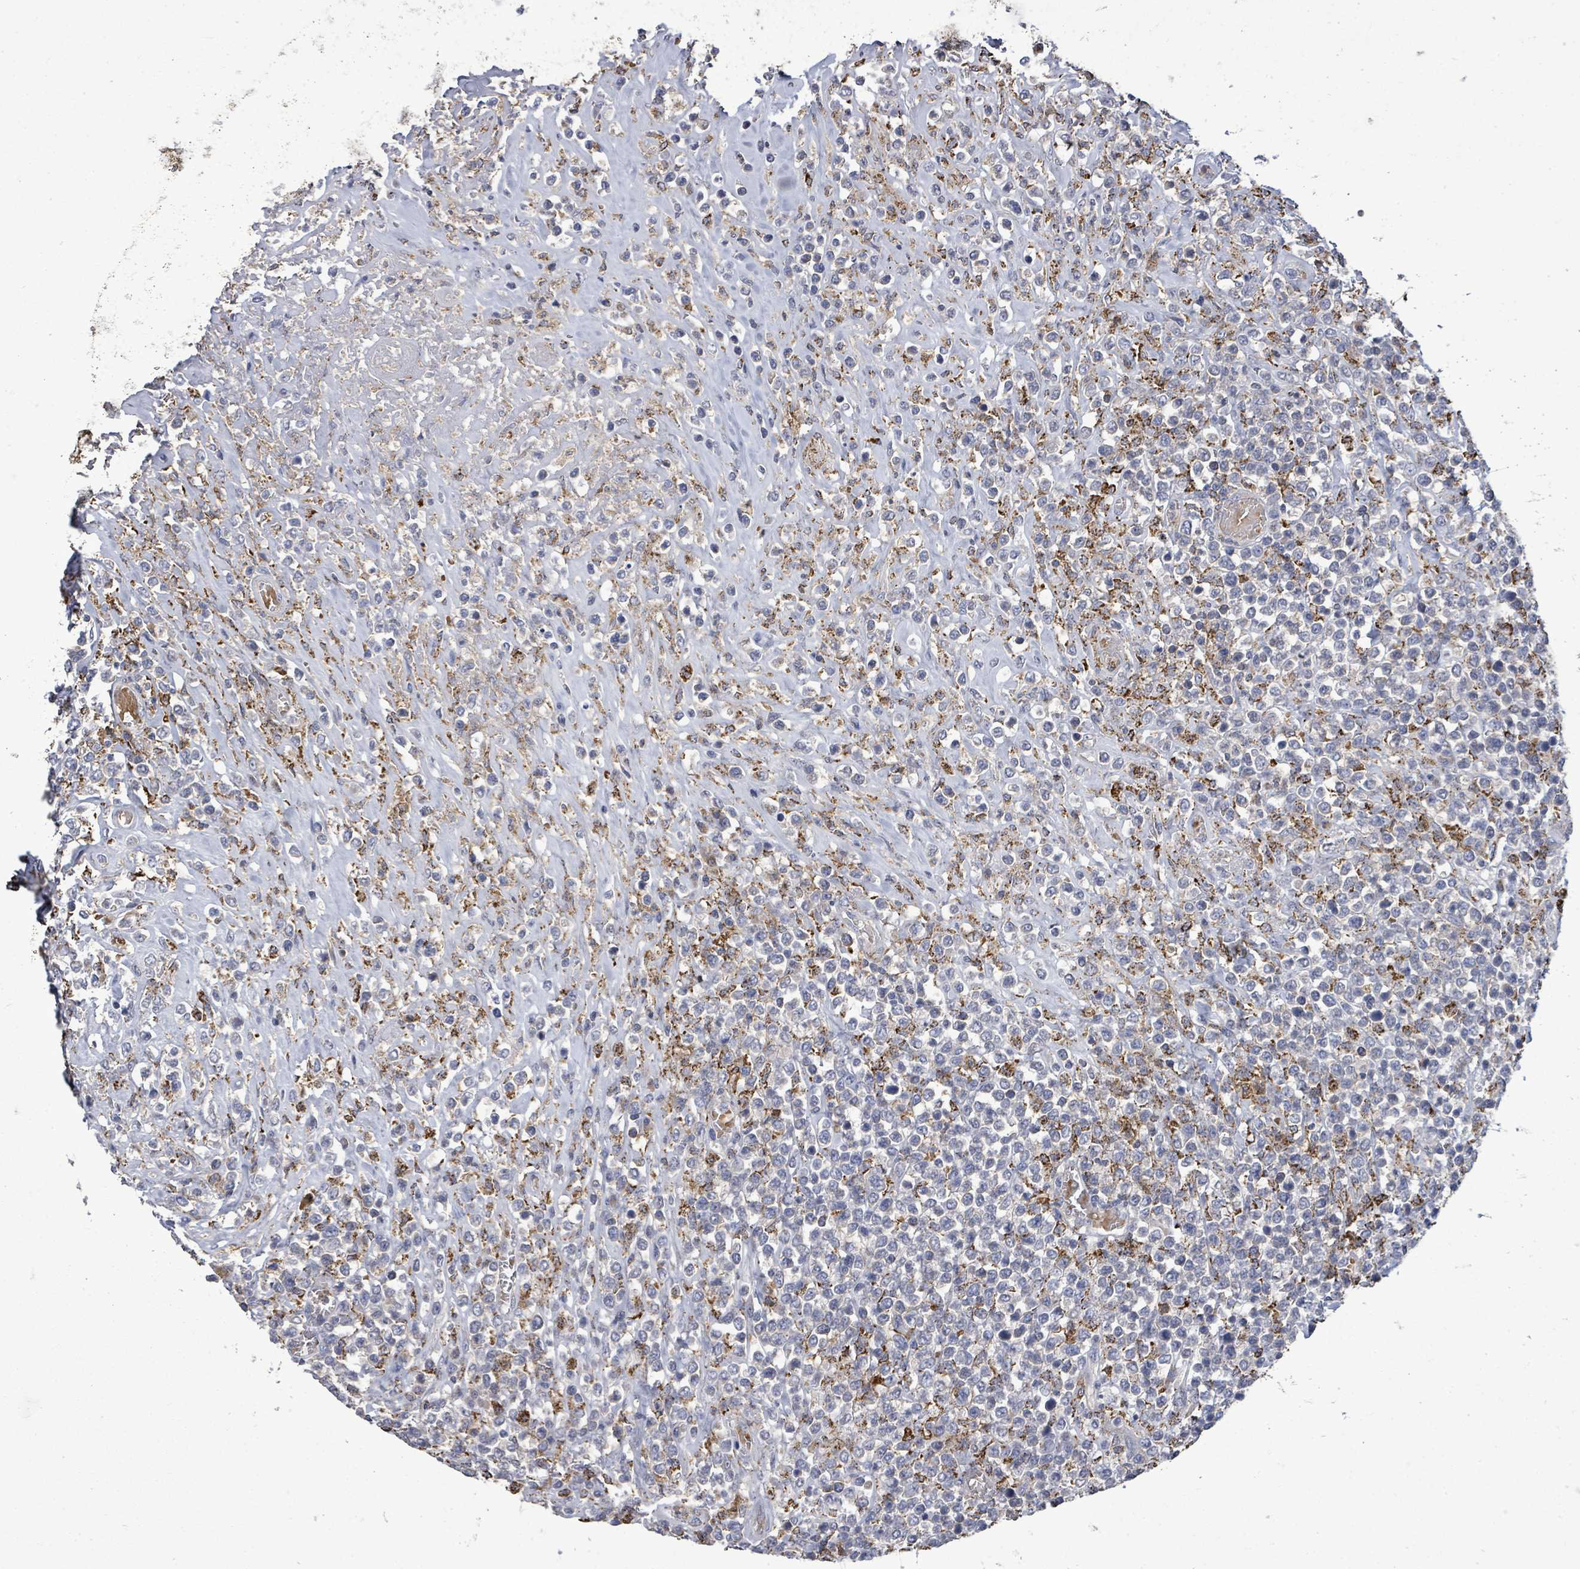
{"staining": {"intensity": "negative", "quantity": "none", "location": "none"}, "tissue": "lymphoma", "cell_type": "Tumor cells", "image_type": "cancer", "snomed": [{"axis": "morphology", "description": "Malignant lymphoma, non-Hodgkin's type, High grade"}, {"axis": "topography", "description": "Soft tissue"}], "caption": "A high-resolution photomicrograph shows immunohistochemistry (IHC) staining of lymphoma, which exhibits no significant positivity in tumor cells.", "gene": "MTMR12", "patient": {"sex": "female", "age": 56}}